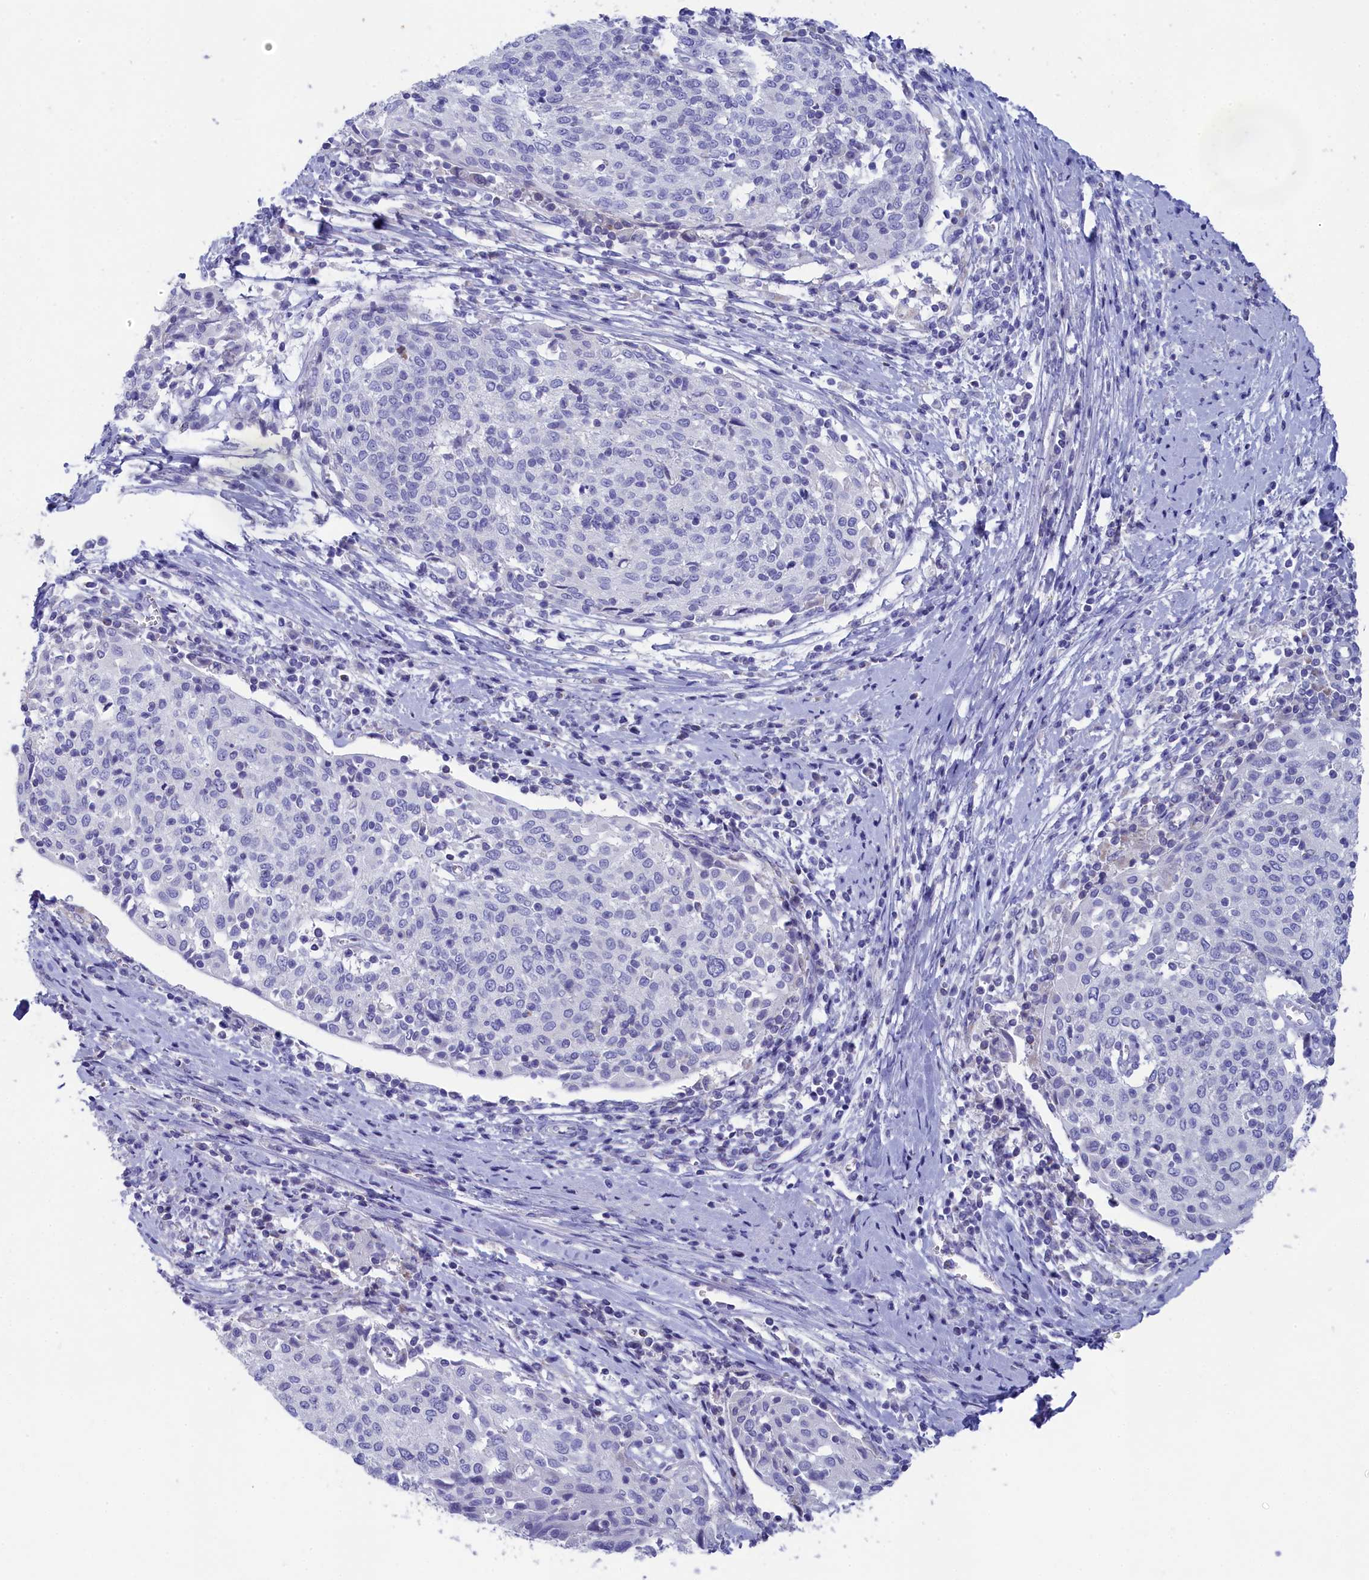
{"staining": {"intensity": "negative", "quantity": "none", "location": "none"}, "tissue": "cervical cancer", "cell_type": "Tumor cells", "image_type": "cancer", "snomed": [{"axis": "morphology", "description": "Squamous cell carcinoma, NOS"}, {"axis": "topography", "description": "Cervix"}], "caption": "This photomicrograph is of cervical cancer (squamous cell carcinoma) stained with immunohistochemistry (IHC) to label a protein in brown with the nuclei are counter-stained blue. There is no staining in tumor cells.", "gene": "PRDM12", "patient": {"sex": "female", "age": 52}}